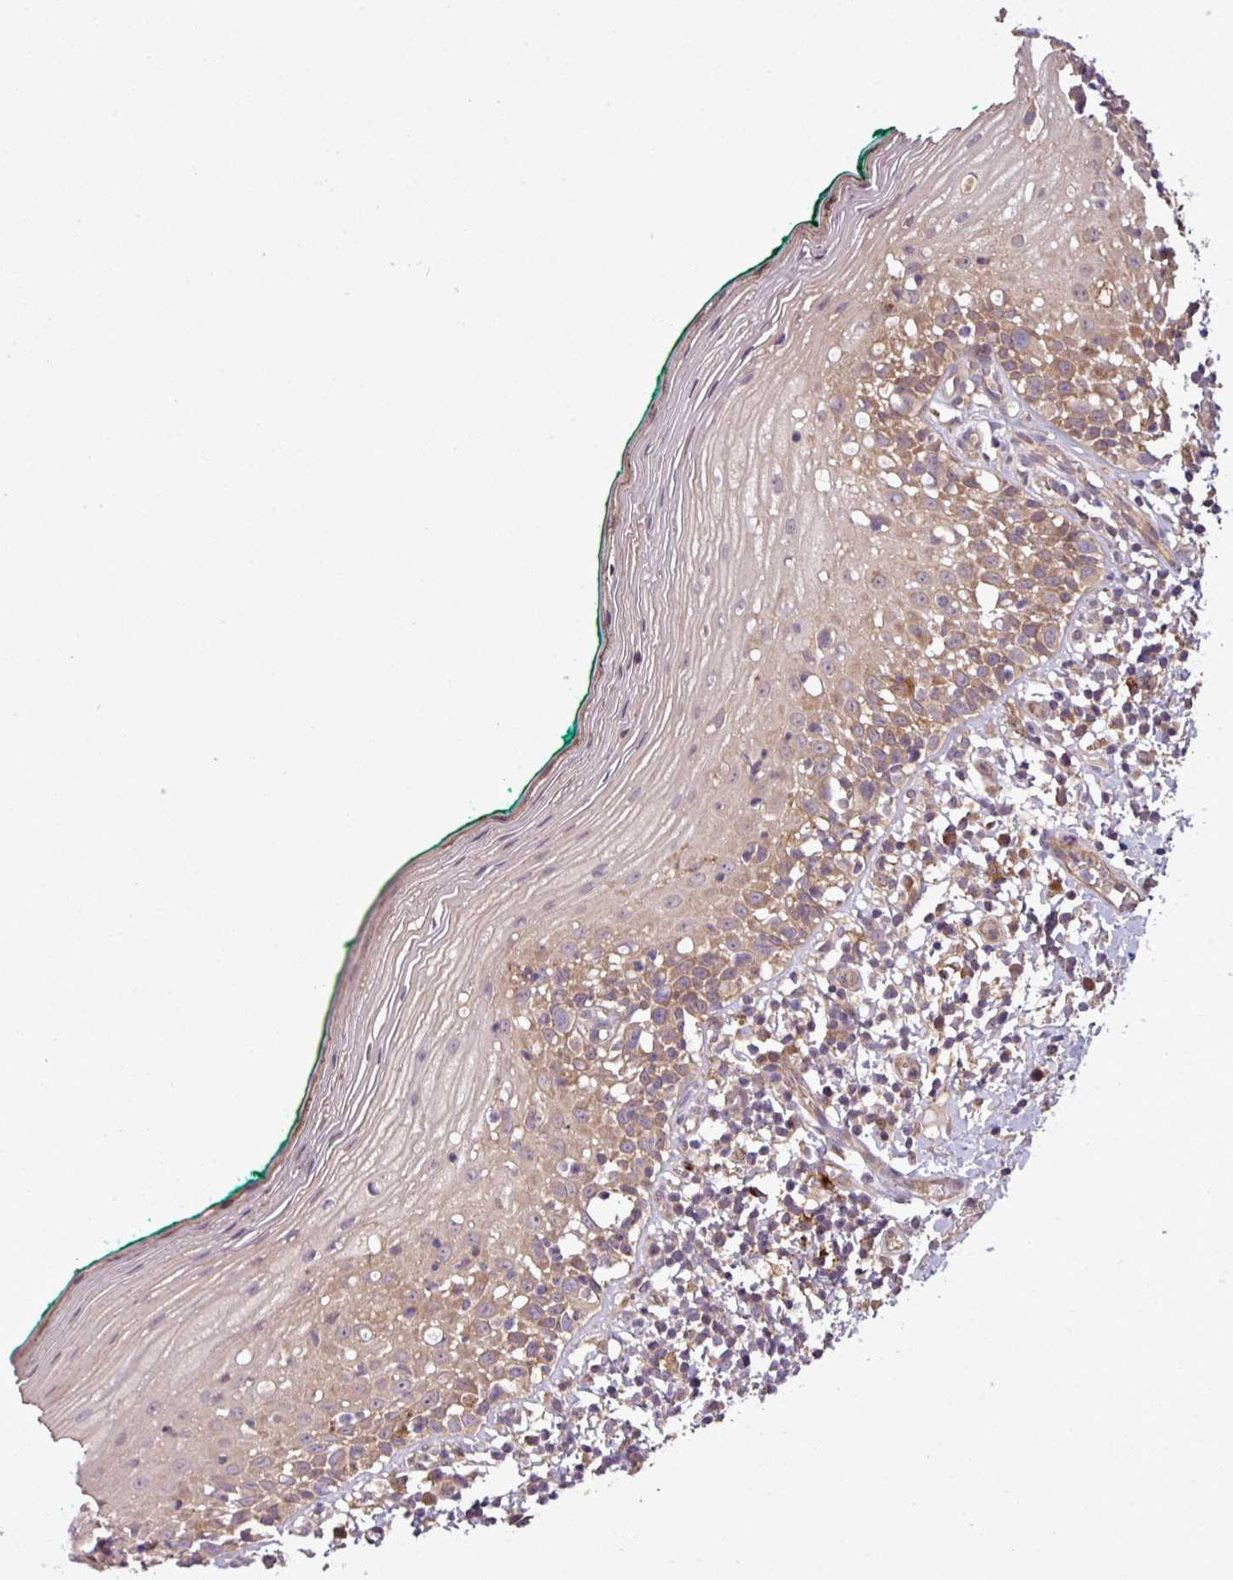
{"staining": {"intensity": "moderate", "quantity": ">75%", "location": "cytoplasmic/membranous"}, "tissue": "oral mucosa", "cell_type": "Squamous epithelial cells", "image_type": "normal", "snomed": [{"axis": "morphology", "description": "Normal tissue, NOS"}, {"axis": "topography", "description": "Oral tissue"}], "caption": "Human oral mucosa stained for a protein (brown) exhibits moderate cytoplasmic/membranous positive expression in about >75% of squamous epithelial cells.", "gene": "SIRPB2", "patient": {"sex": "female", "age": 83}}